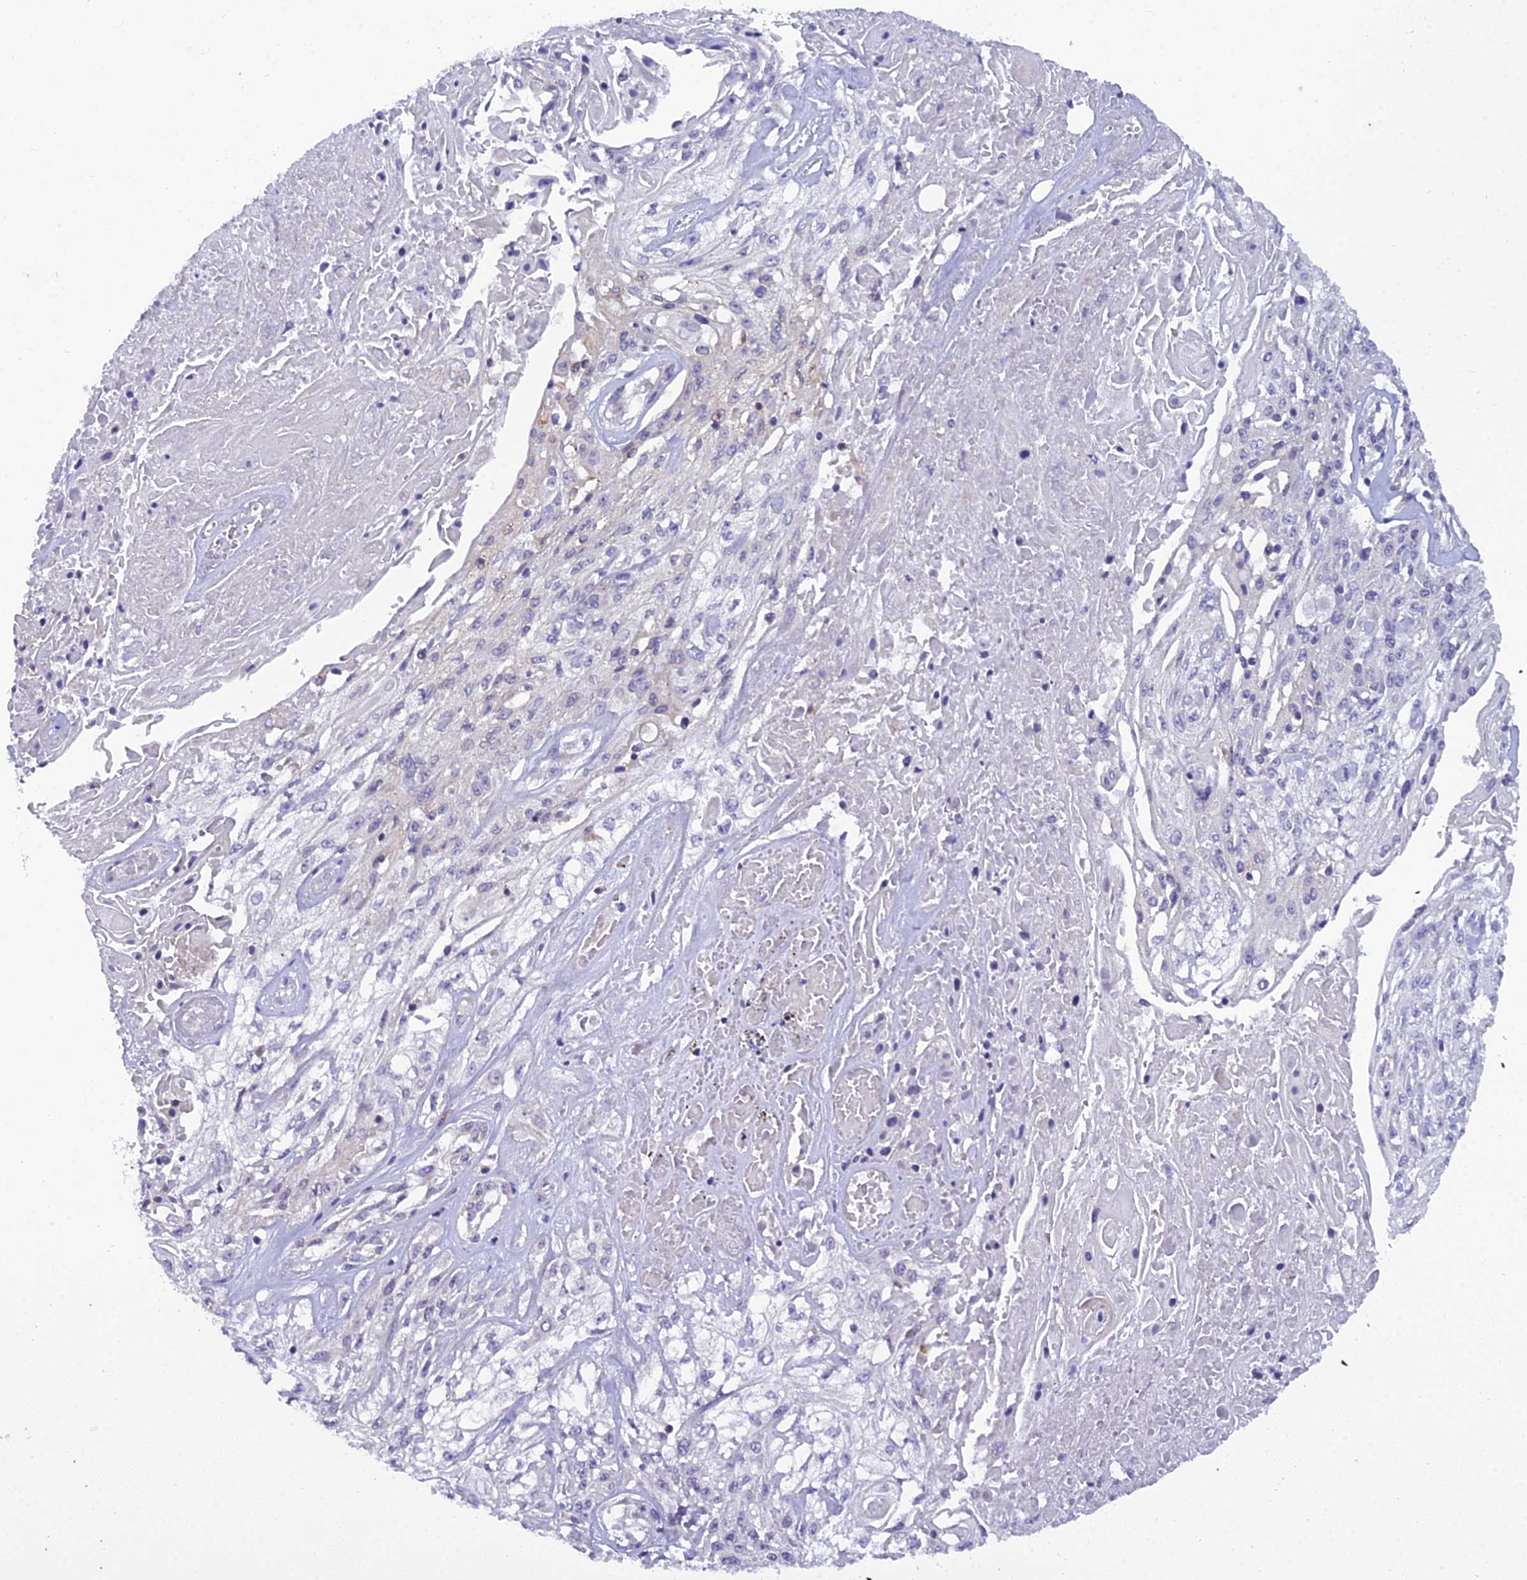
{"staining": {"intensity": "negative", "quantity": "none", "location": "none"}, "tissue": "skin cancer", "cell_type": "Tumor cells", "image_type": "cancer", "snomed": [{"axis": "morphology", "description": "Squamous cell carcinoma, NOS"}, {"axis": "morphology", "description": "Squamous cell carcinoma, metastatic, NOS"}, {"axis": "topography", "description": "Skin"}, {"axis": "topography", "description": "Lymph node"}], "caption": "Immunohistochemistry photomicrograph of neoplastic tissue: squamous cell carcinoma (skin) stained with DAB demonstrates no significant protein staining in tumor cells.", "gene": "GOLPH3", "patient": {"sex": "male", "age": 75}}